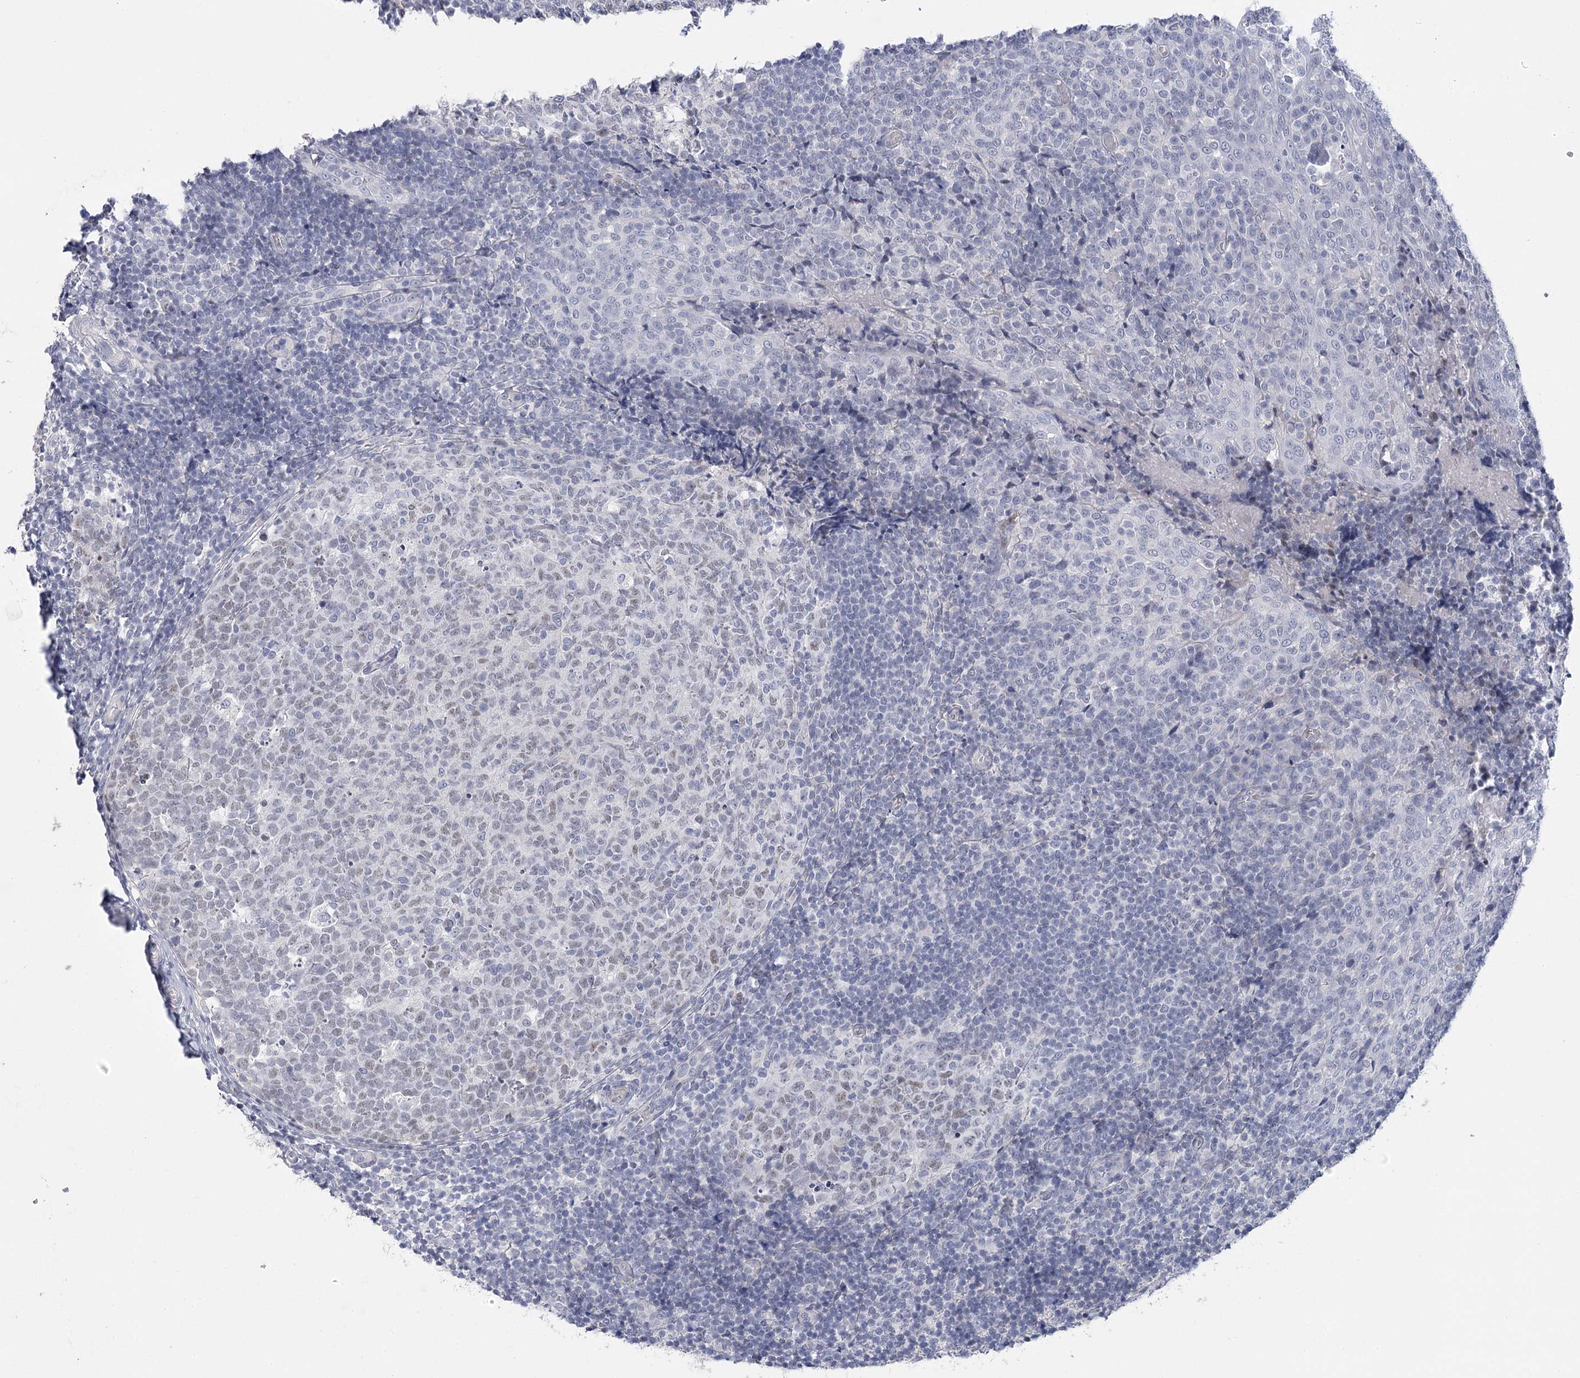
{"staining": {"intensity": "weak", "quantity": "25%-75%", "location": "nuclear"}, "tissue": "tonsil", "cell_type": "Germinal center cells", "image_type": "normal", "snomed": [{"axis": "morphology", "description": "Normal tissue, NOS"}, {"axis": "topography", "description": "Tonsil"}], "caption": "DAB (3,3'-diaminobenzidine) immunohistochemical staining of benign tonsil reveals weak nuclear protein expression in approximately 25%-75% of germinal center cells.", "gene": "FAM76B", "patient": {"sex": "female", "age": 19}}